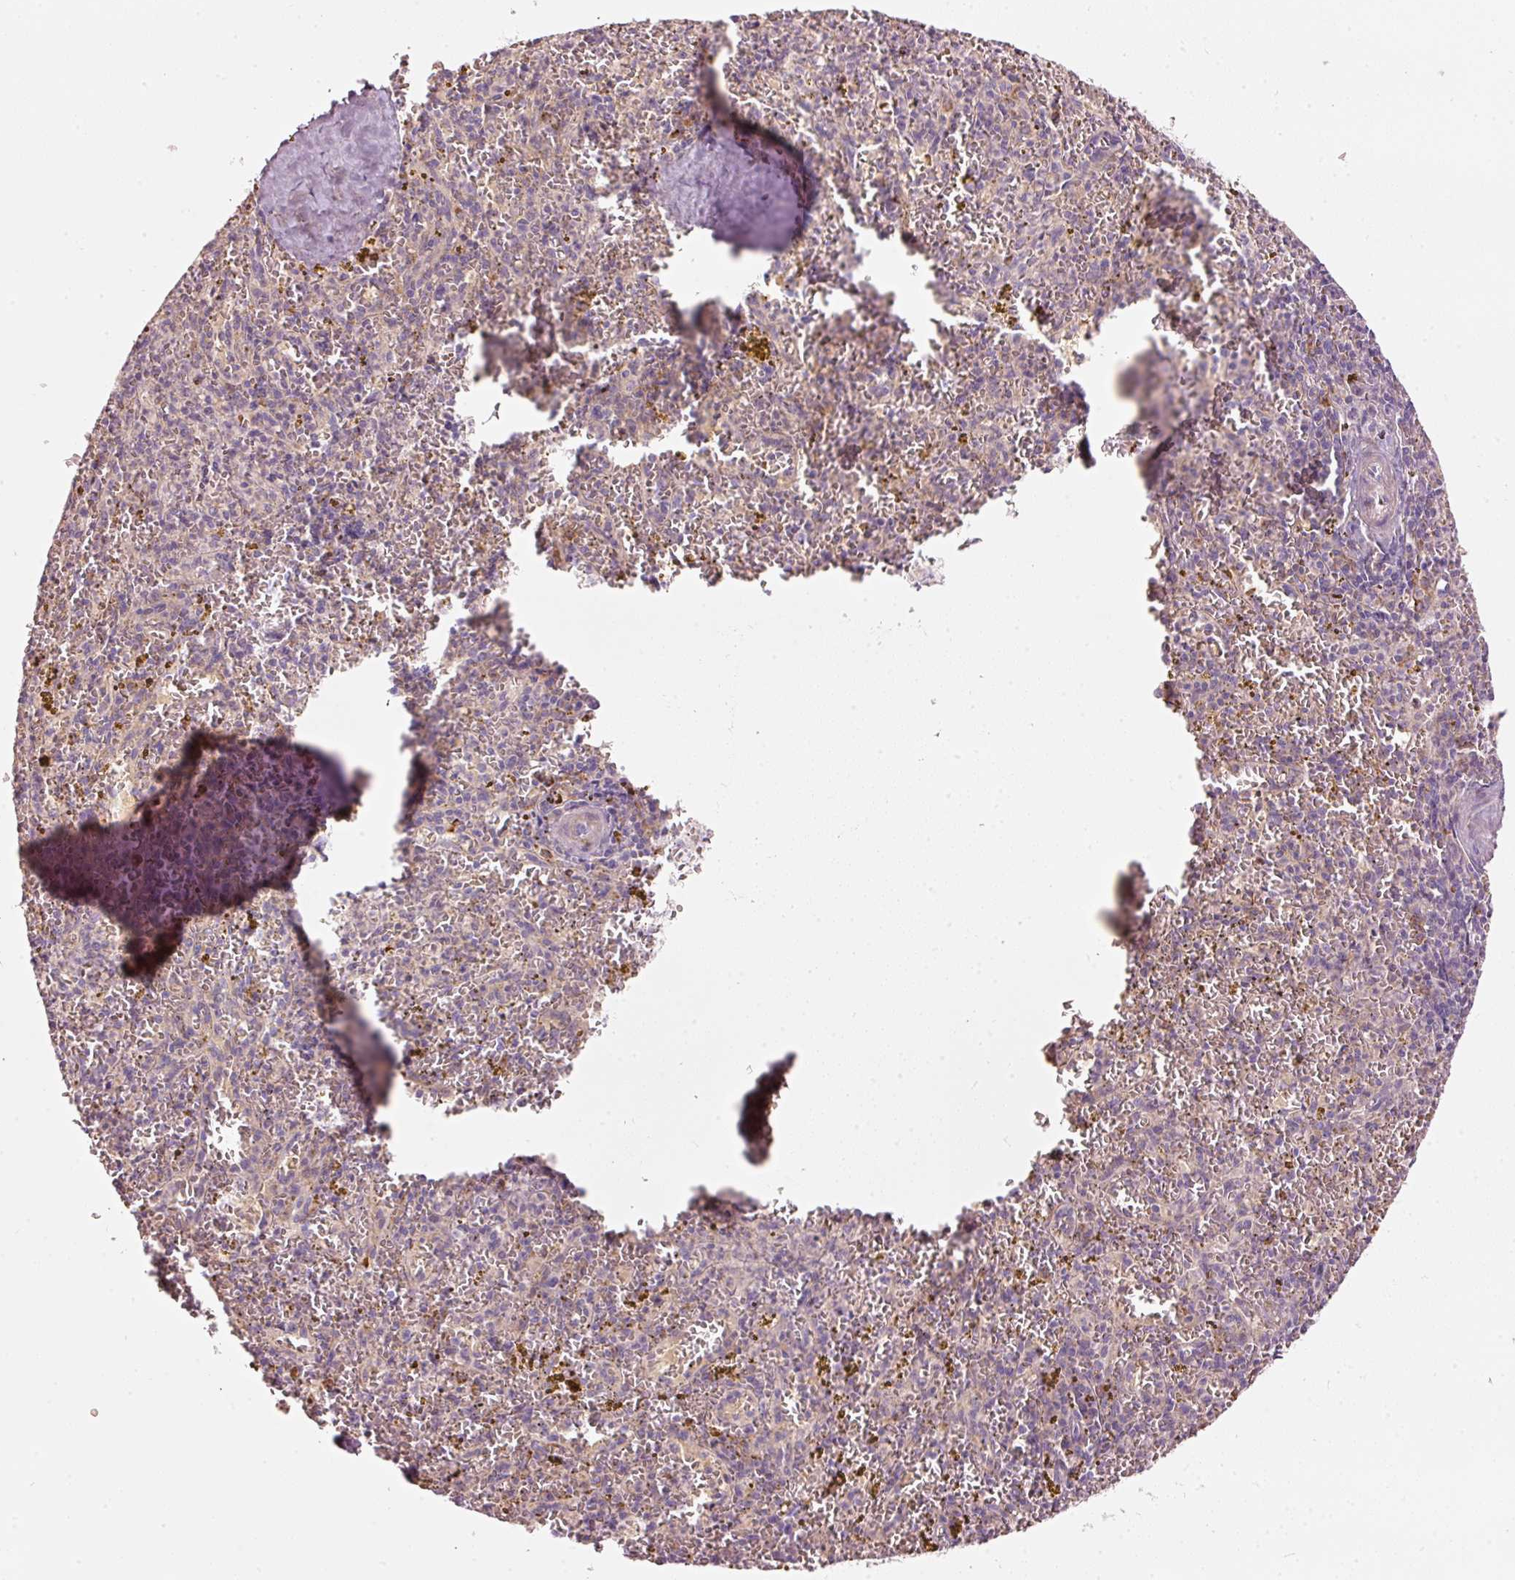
{"staining": {"intensity": "negative", "quantity": "none", "location": "none"}, "tissue": "spleen", "cell_type": "Cells in red pulp", "image_type": "normal", "snomed": [{"axis": "morphology", "description": "Normal tissue, NOS"}, {"axis": "topography", "description": "Spleen"}], "caption": "This is an immunohistochemistry (IHC) micrograph of normal human spleen. There is no expression in cells in red pulp.", "gene": "KLHL21", "patient": {"sex": "male", "age": 57}}